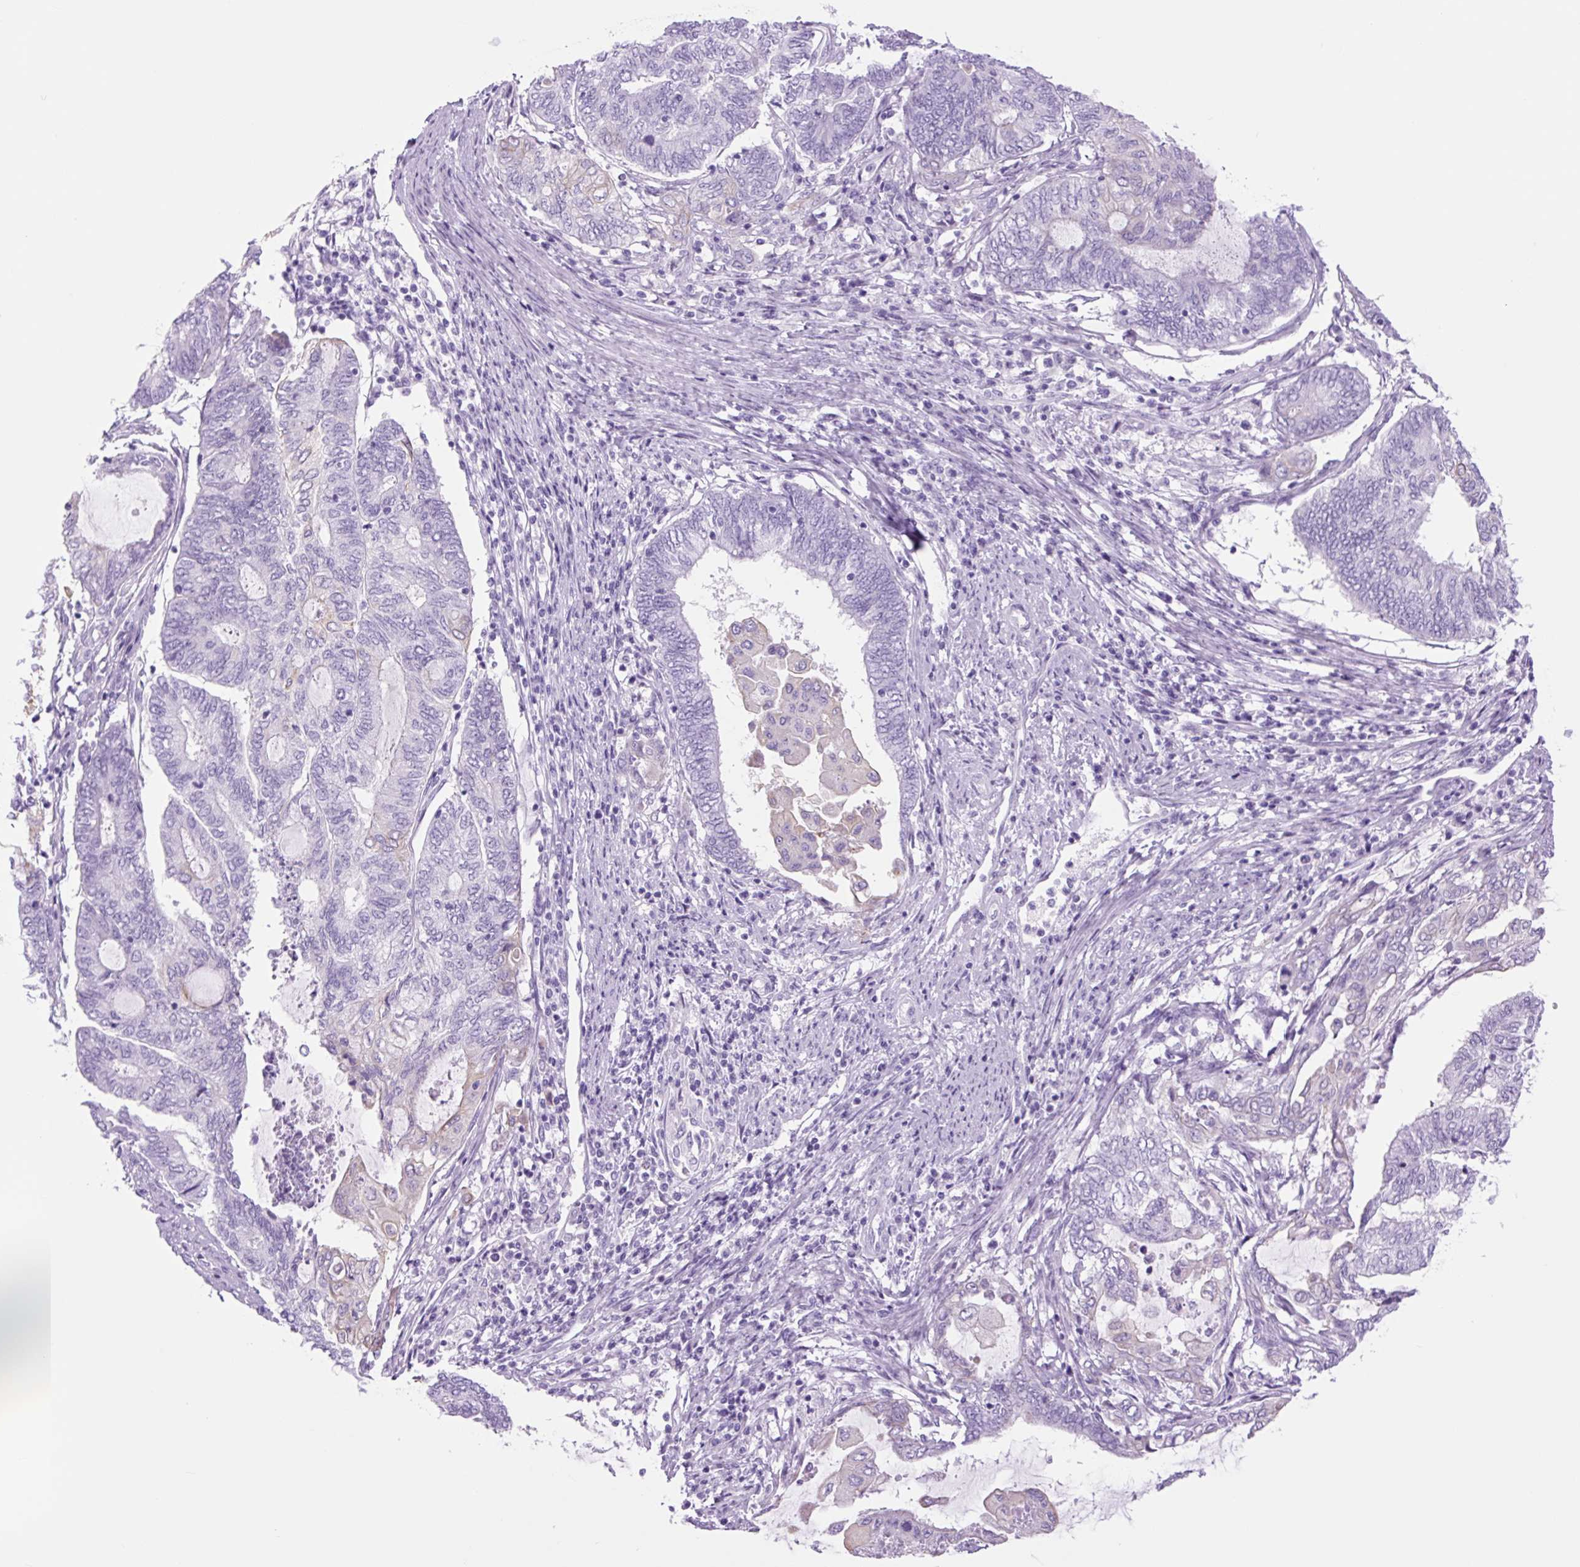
{"staining": {"intensity": "negative", "quantity": "none", "location": "none"}, "tissue": "endometrial cancer", "cell_type": "Tumor cells", "image_type": "cancer", "snomed": [{"axis": "morphology", "description": "Adenocarcinoma, NOS"}, {"axis": "topography", "description": "Uterus"}, {"axis": "topography", "description": "Endometrium"}], "caption": "A photomicrograph of adenocarcinoma (endometrial) stained for a protein displays no brown staining in tumor cells.", "gene": "TFF2", "patient": {"sex": "female", "age": 70}}